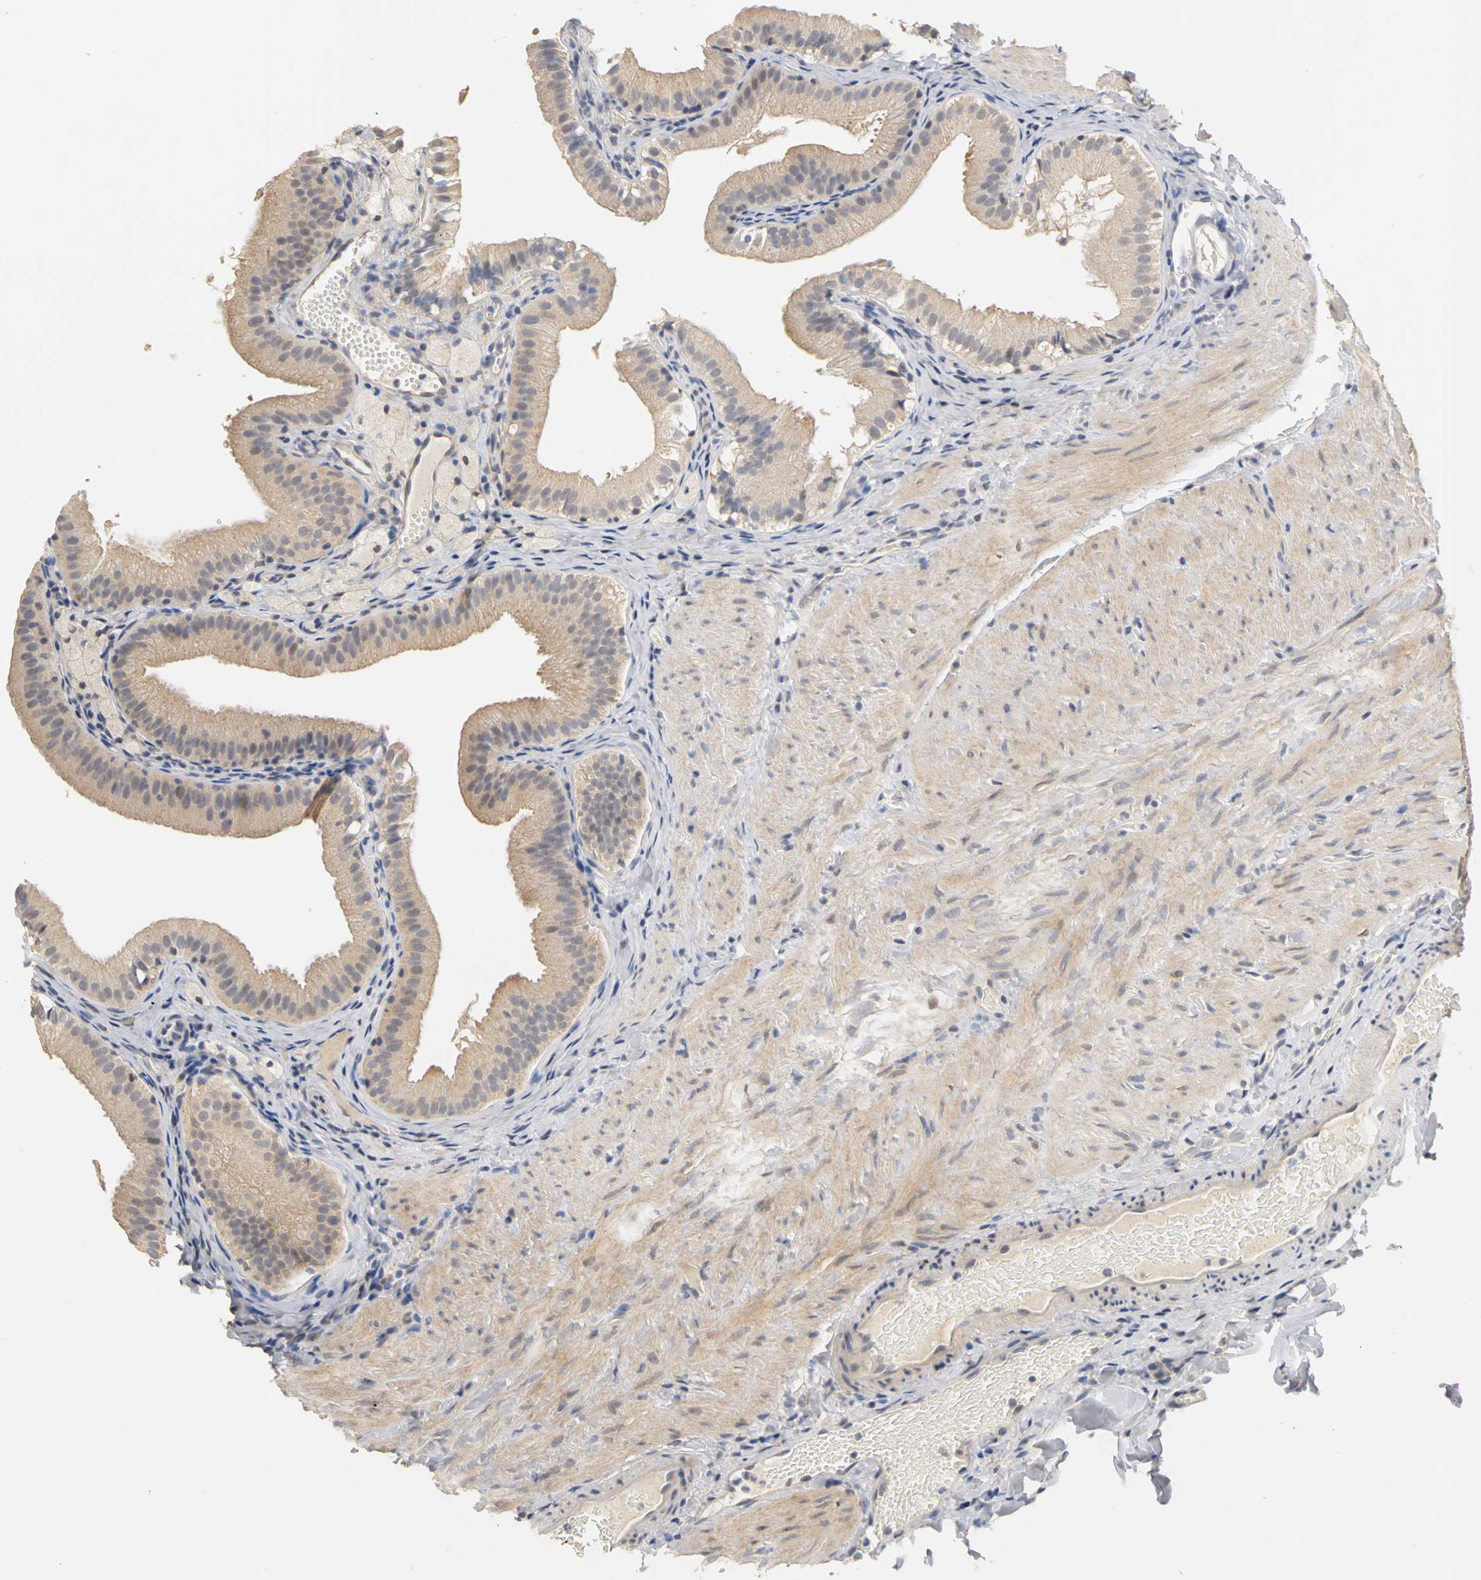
{"staining": {"intensity": "weak", "quantity": ">75%", "location": "cytoplasmic/membranous"}, "tissue": "gallbladder", "cell_type": "Glandular cells", "image_type": "normal", "snomed": [{"axis": "morphology", "description": "Normal tissue, NOS"}, {"axis": "topography", "description": "Gallbladder"}], "caption": "Gallbladder stained with IHC demonstrates weak cytoplasmic/membranous staining in approximately >75% of glandular cells. Immunohistochemistry stains the protein in brown and the nuclei are stained blue.", "gene": "PGR", "patient": {"sex": "female", "age": 24}}